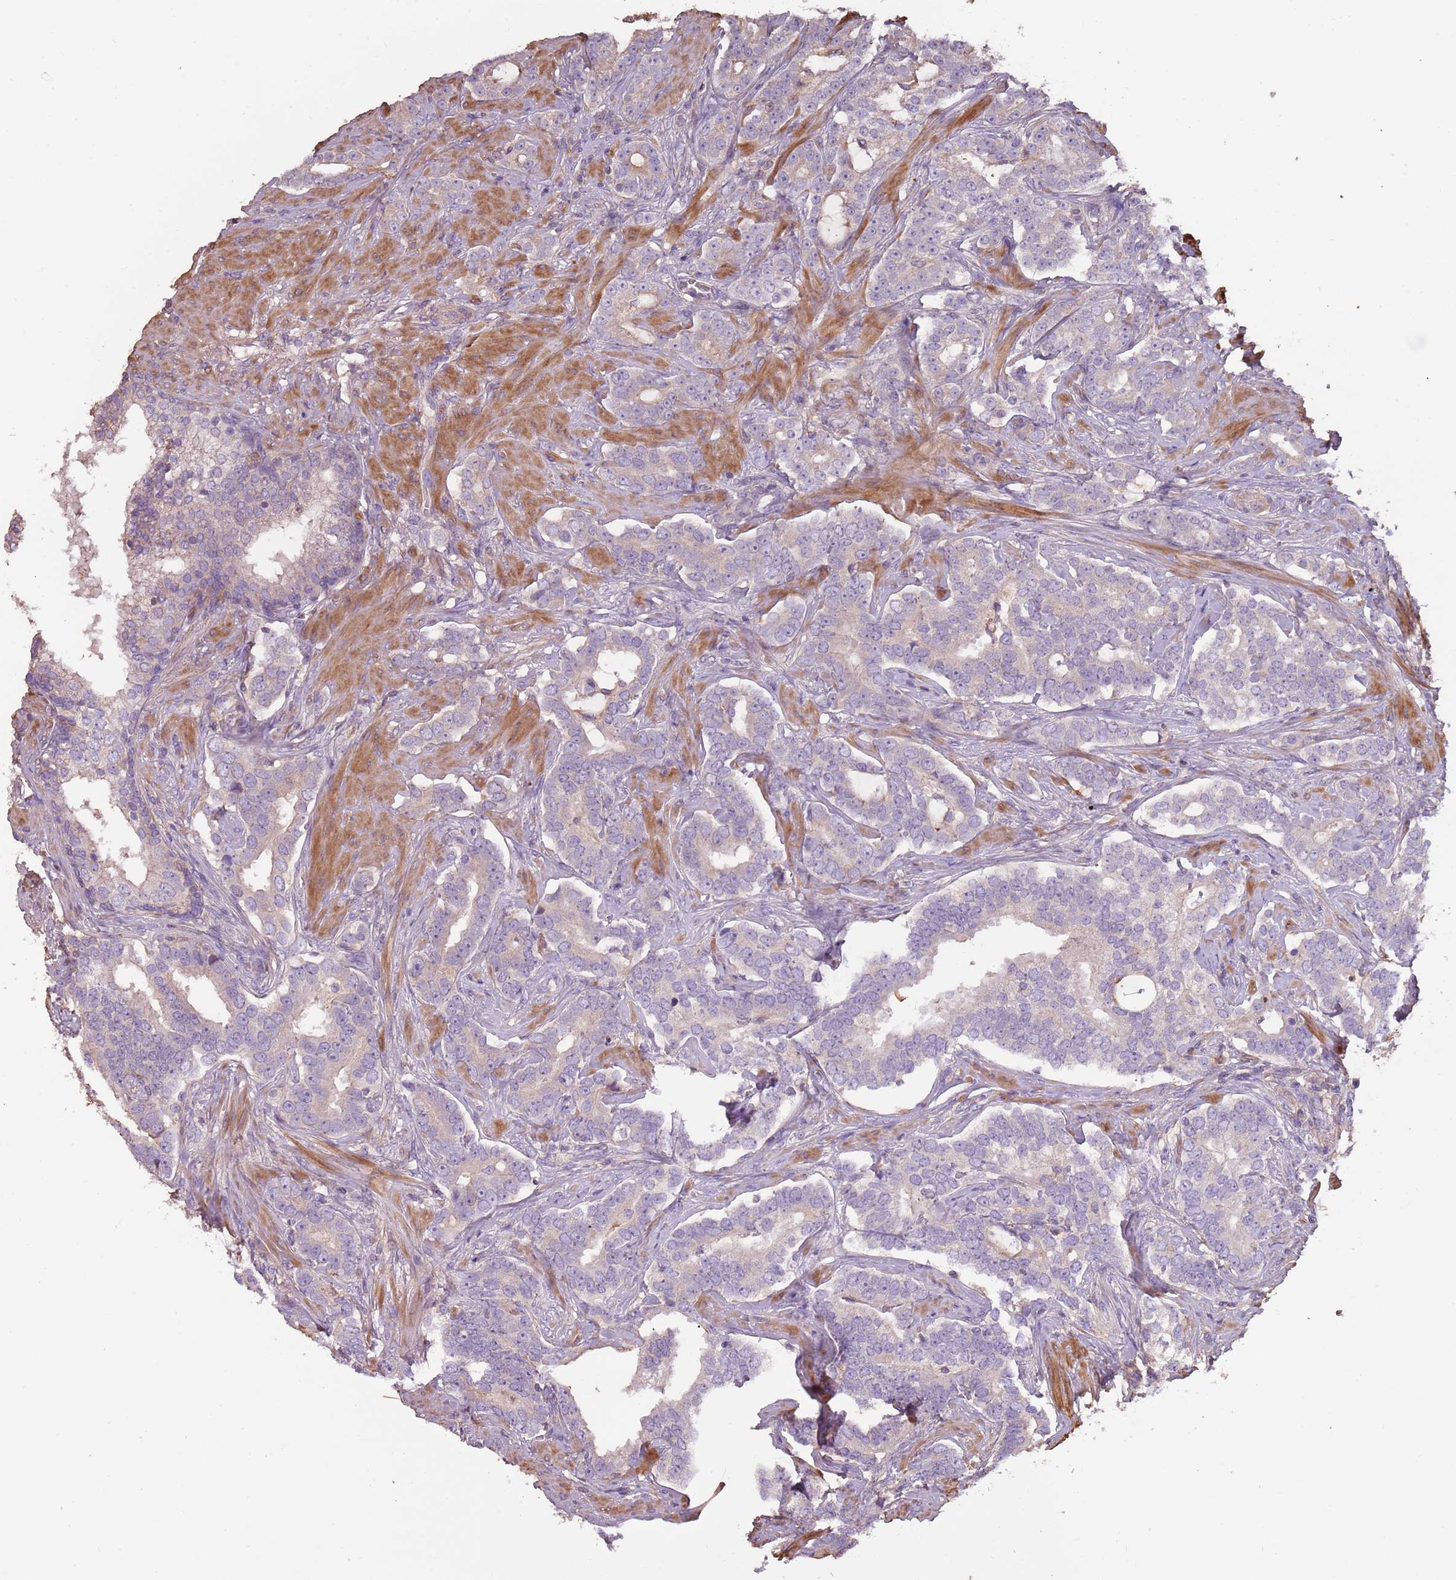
{"staining": {"intensity": "negative", "quantity": "none", "location": "none"}, "tissue": "prostate cancer", "cell_type": "Tumor cells", "image_type": "cancer", "snomed": [{"axis": "morphology", "description": "Adenocarcinoma, High grade"}, {"axis": "topography", "description": "Prostate"}], "caption": "Immunohistochemistry (IHC) image of human prostate cancer (high-grade adenocarcinoma) stained for a protein (brown), which exhibits no positivity in tumor cells.", "gene": "FECH", "patient": {"sex": "male", "age": 64}}